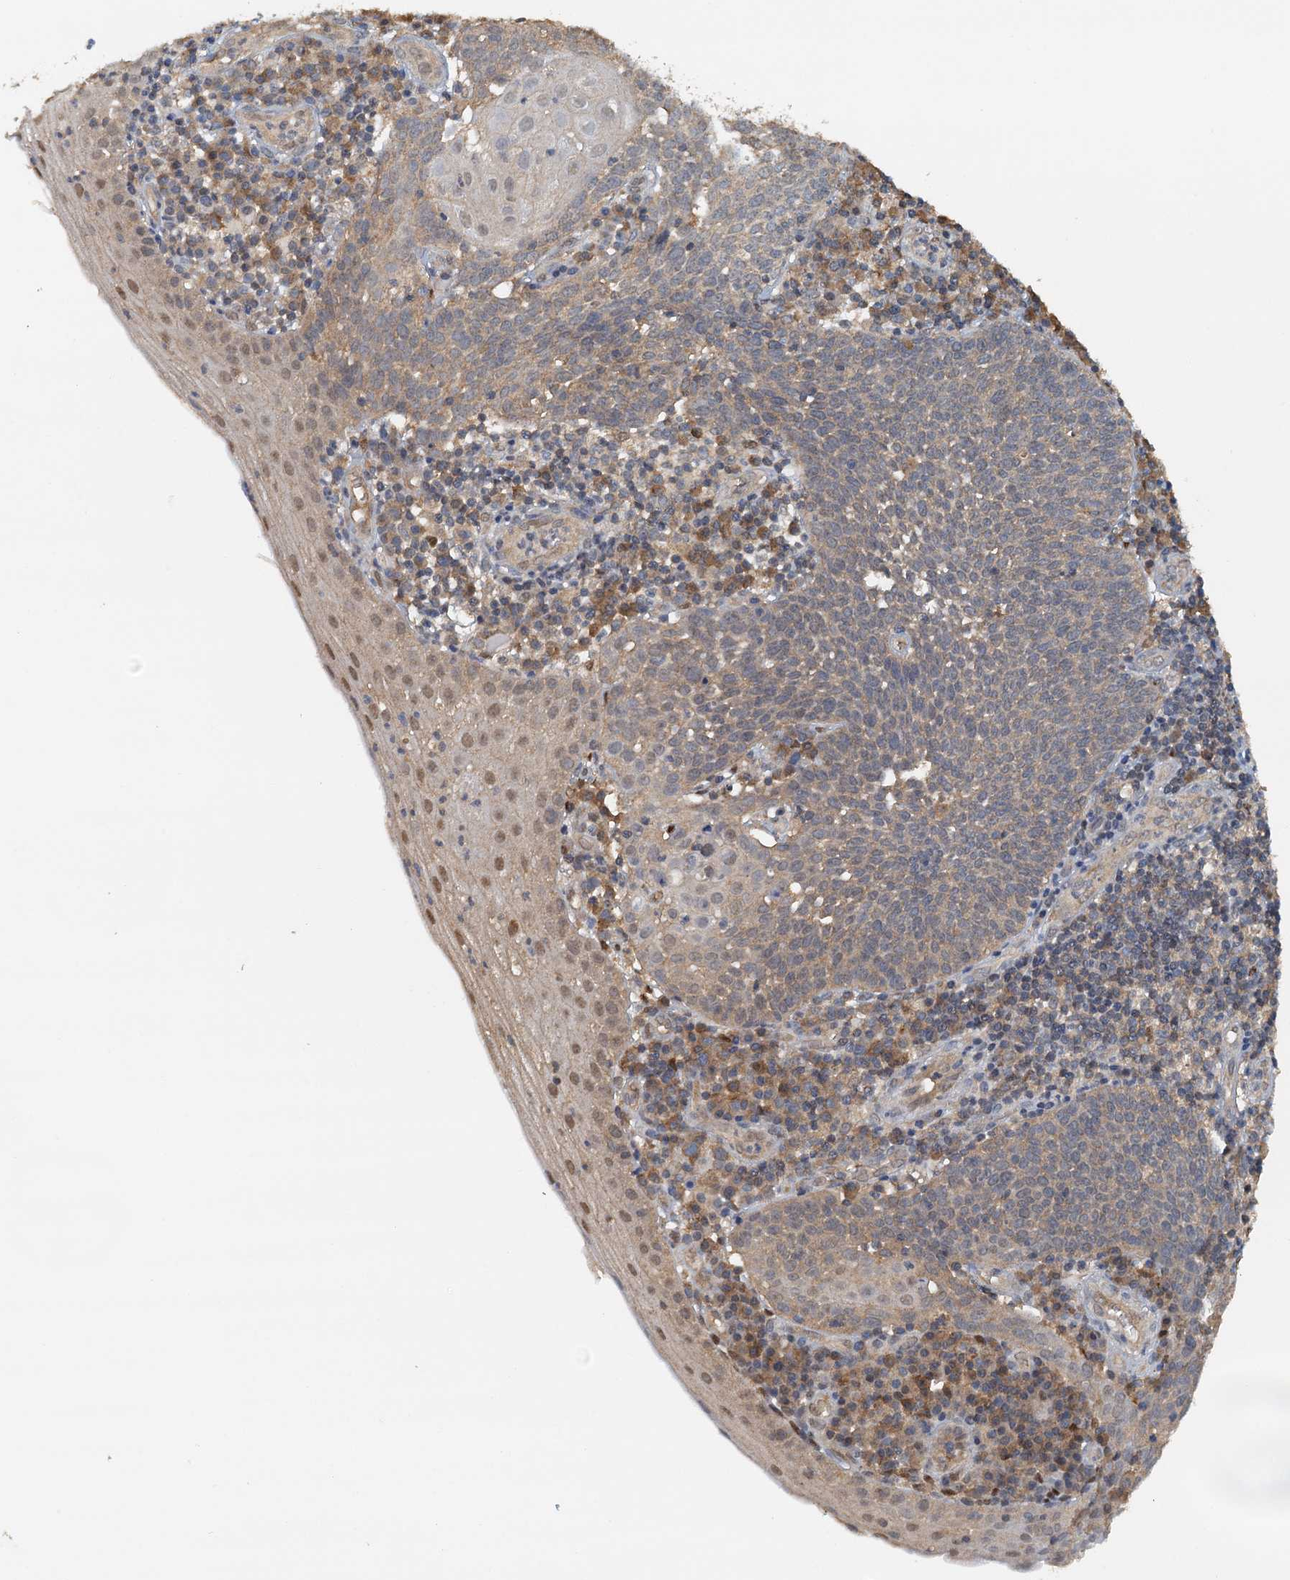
{"staining": {"intensity": "moderate", "quantity": "25%-75%", "location": "cytoplasmic/membranous"}, "tissue": "cervical cancer", "cell_type": "Tumor cells", "image_type": "cancer", "snomed": [{"axis": "morphology", "description": "Squamous cell carcinoma, NOS"}, {"axis": "topography", "description": "Cervix"}], "caption": "The histopathology image shows immunohistochemical staining of cervical cancer (squamous cell carcinoma). There is moderate cytoplasmic/membranous staining is present in approximately 25%-75% of tumor cells.", "gene": "UBL7", "patient": {"sex": "female", "age": 34}}